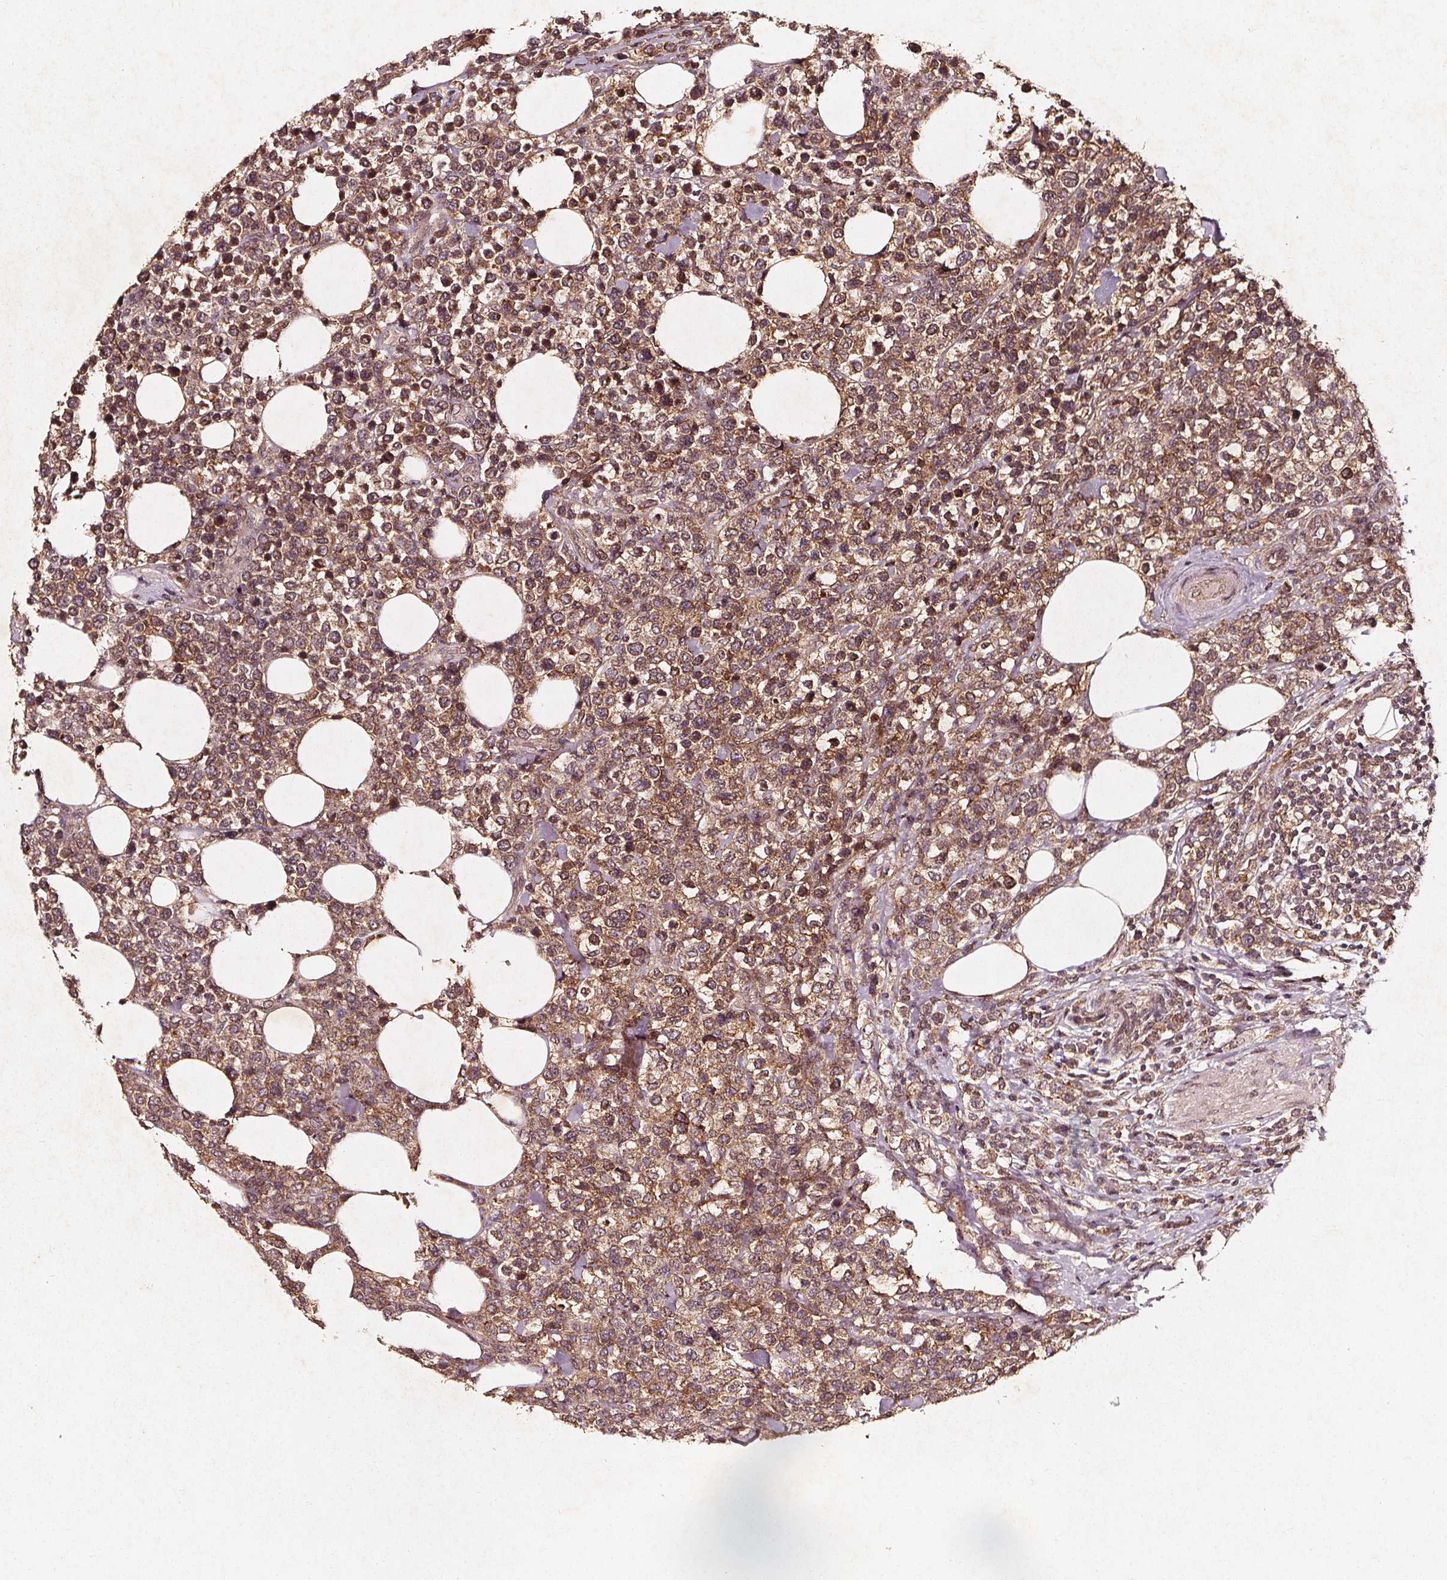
{"staining": {"intensity": "moderate", "quantity": ">75%", "location": "cytoplasmic/membranous"}, "tissue": "lymphoma", "cell_type": "Tumor cells", "image_type": "cancer", "snomed": [{"axis": "morphology", "description": "Malignant lymphoma, non-Hodgkin's type, High grade"}, {"axis": "topography", "description": "Soft tissue"}], "caption": "Protein staining shows moderate cytoplasmic/membranous staining in approximately >75% of tumor cells in lymphoma. (Brightfield microscopy of DAB IHC at high magnification).", "gene": "ABCA1", "patient": {"sex": "female", "age": 56}}